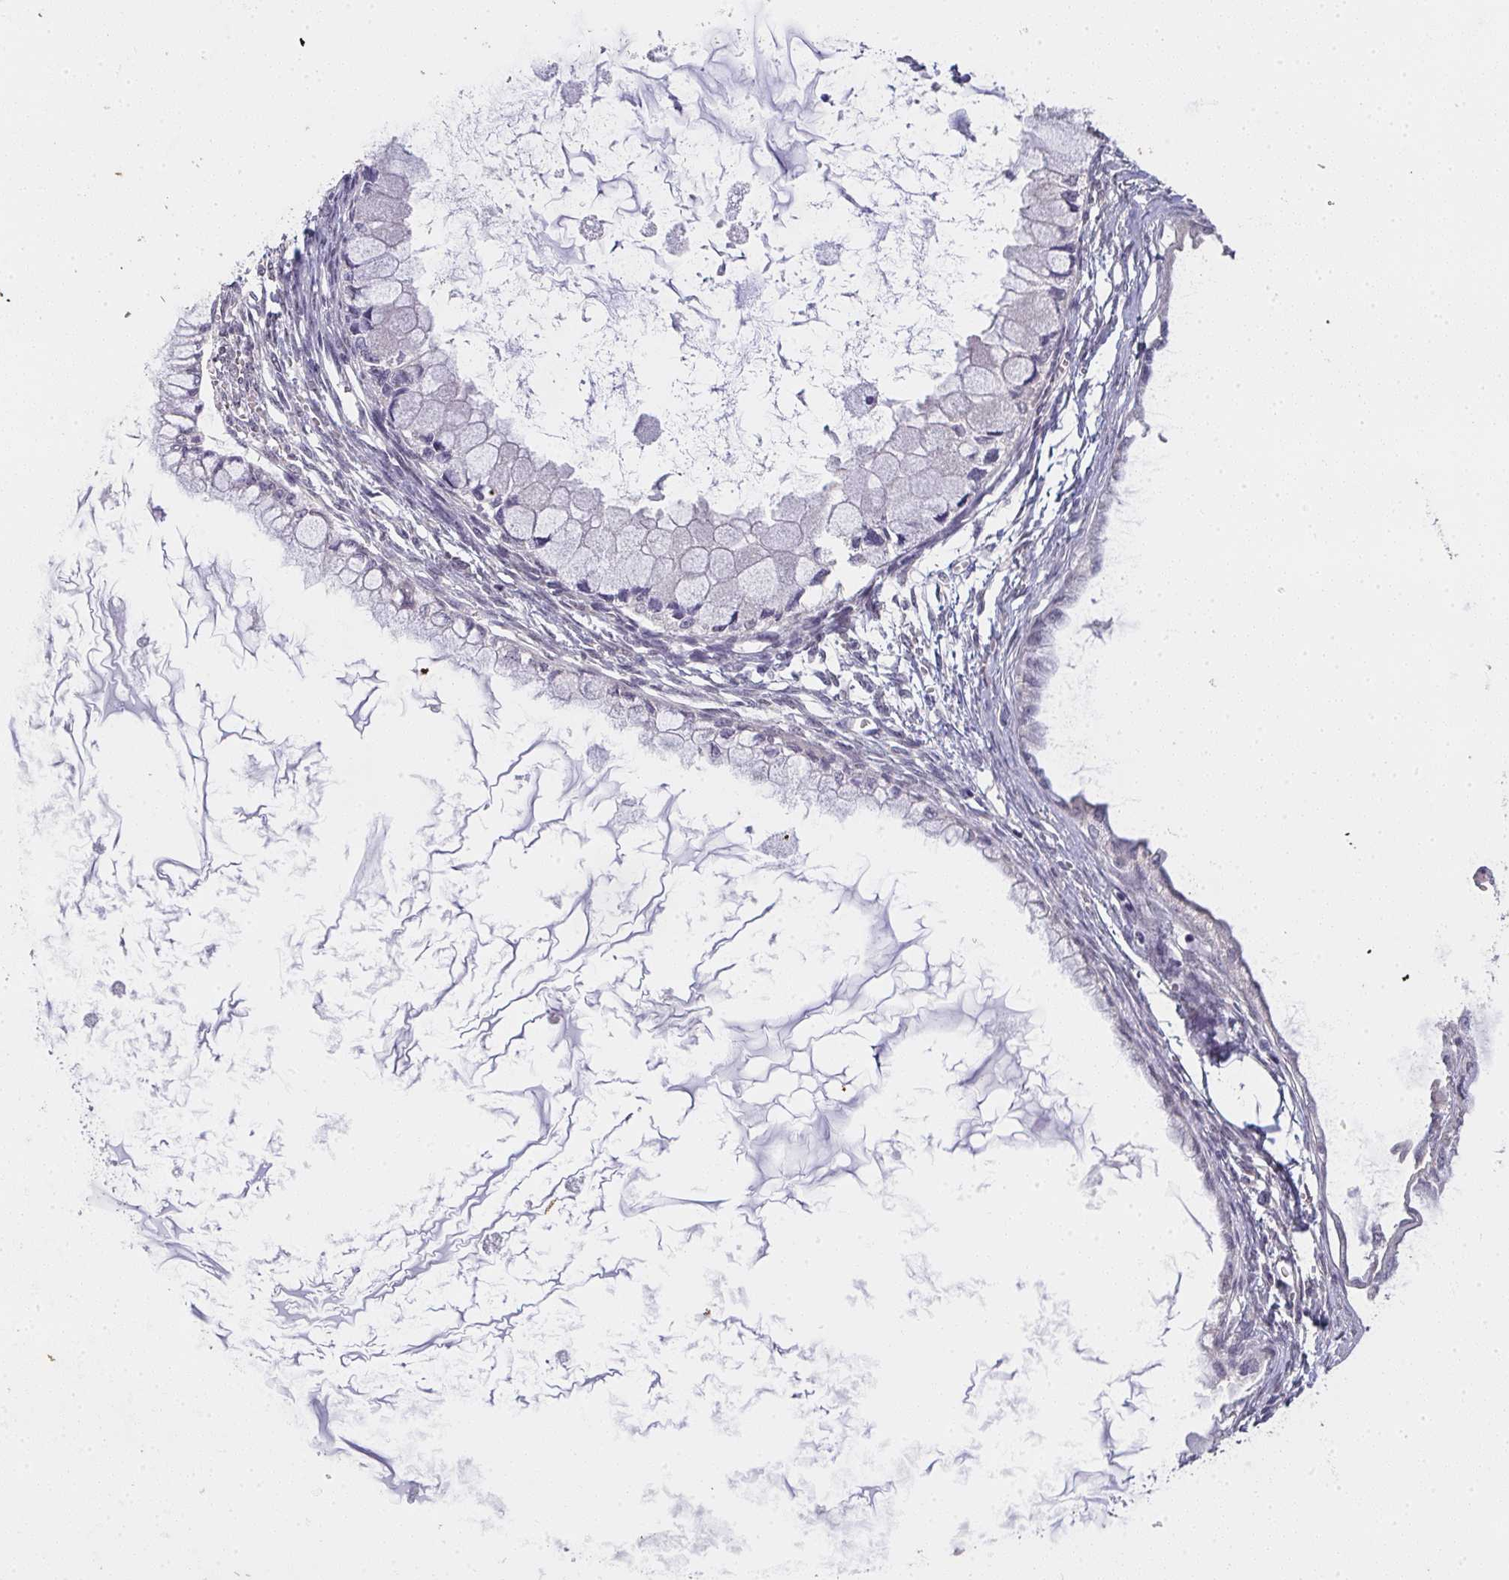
{"staining": {"intensity": "negative", "quantity": "none", "location": "none"}, "tissue": "ovarian cancer", "cell_type": "Tumor cells", "image_type": "cancer", "snomed": [{"axis": "morphology", "description": "Cystadenocarcinoma, mucinous, NOS"}, {"axis": "topography", "description": "Ovary"}], "caption": "Immunohistochemistry (IHC) photomicrograph of mucinous cystadenocarcinoma (ovarian) stained for a protein (brown), which reveals no expression in tumor cells. Nuclei are stained in blue.", "gene": "TMEM219", "patient": {"sex": "female", "age": 34}}